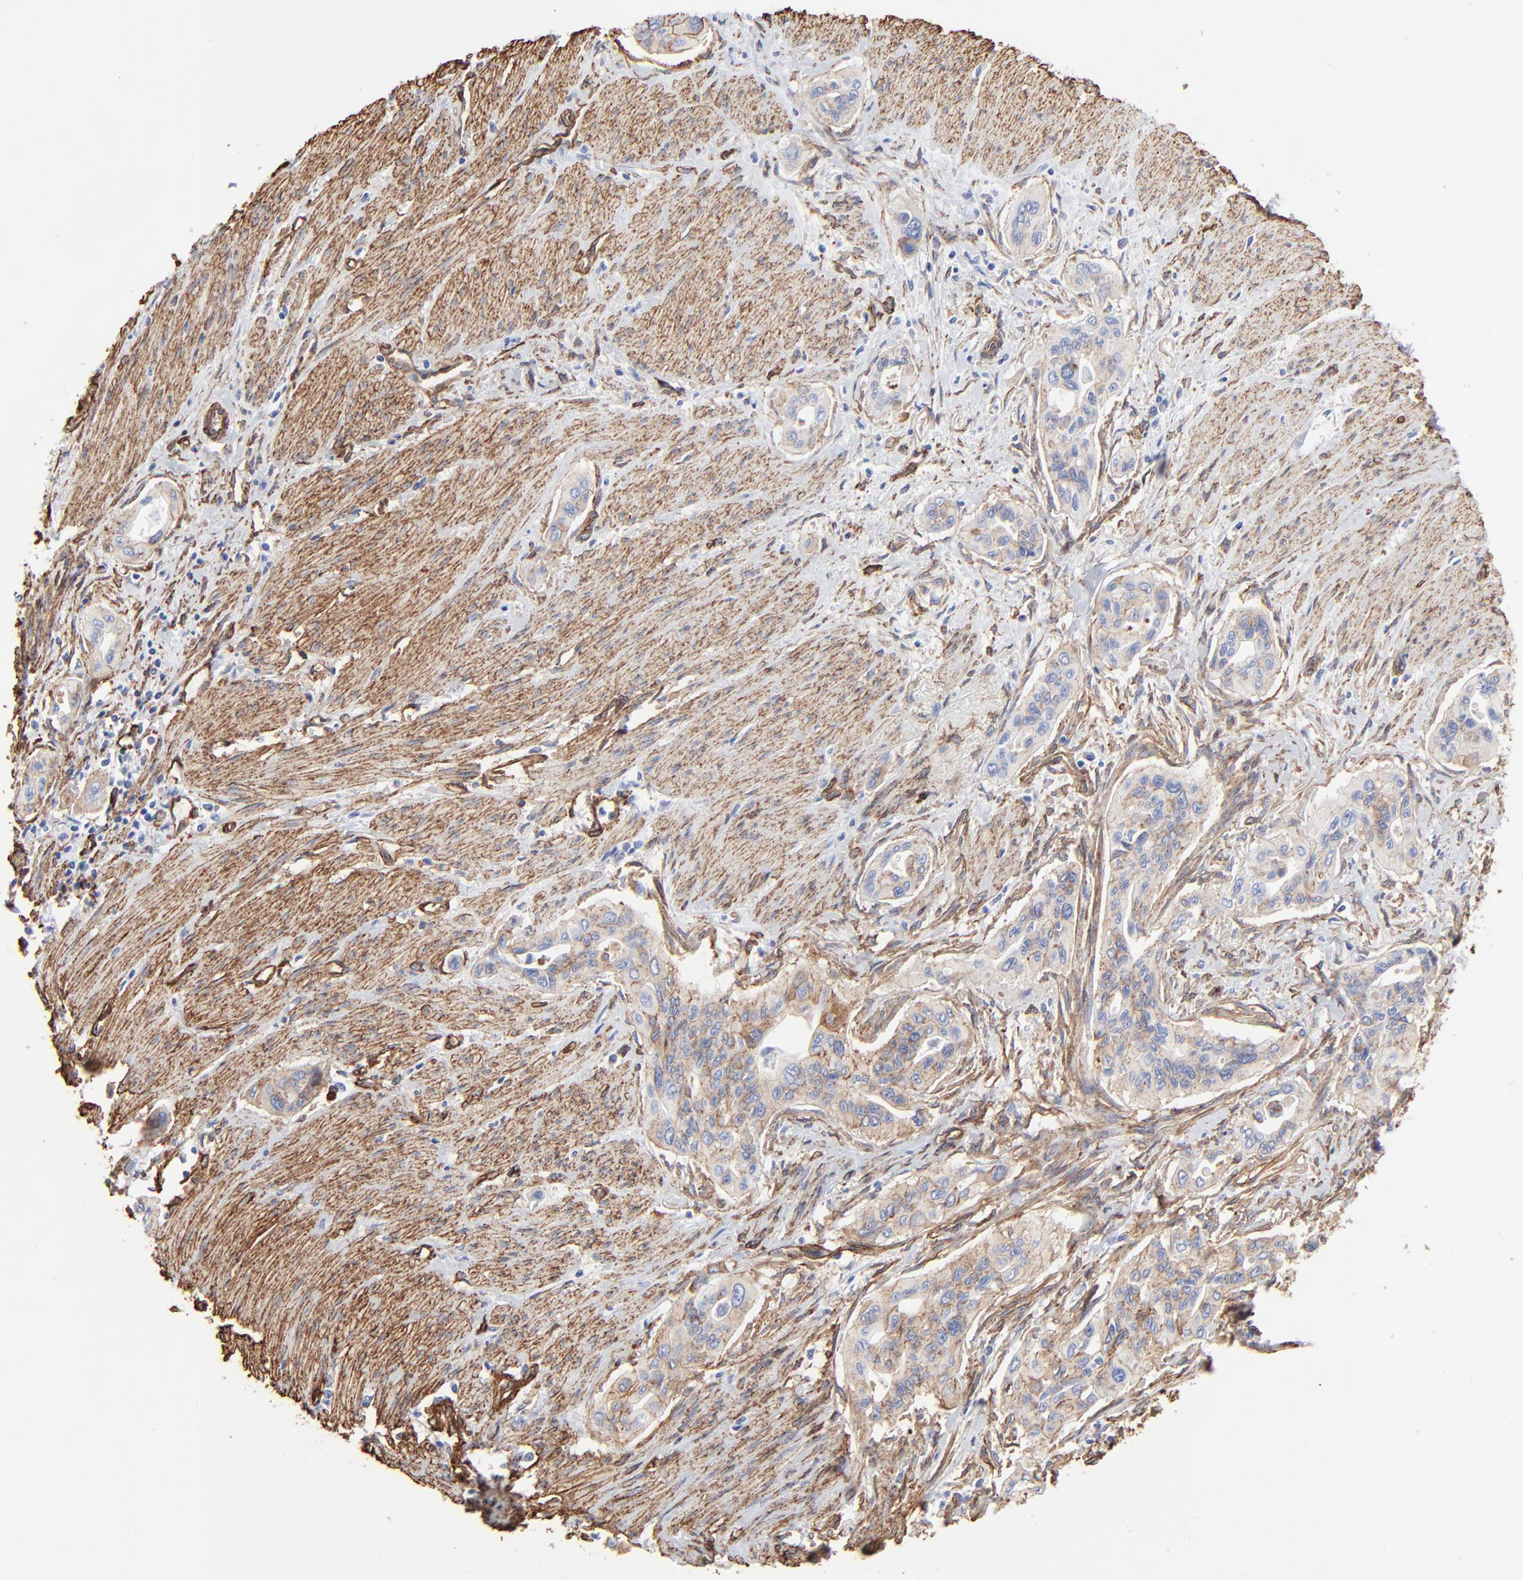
{"staining": {"intensity": "weak", "quantity": ">75%", "location": "cytoplasmic/membranous"}, "tissue": "pancreatic cancer", "cell_type": "Tumor cells", "image_type": "cancer", "snomed": [{"axis": "morphology", "description": "Adenocarcinoma, NOS"}, {"axis": "topography", "description": "Pancreas"}], "caption": "Immunohistochemistry (DAB (3,3'-diaminobenzidine)) staining of human pancreatic cancer displays weak cytoplasmic/membranous protein staining in about >75% of tumor cells.", "gene": "CAV1", "patient": {"sex": "male", "age": 77}}